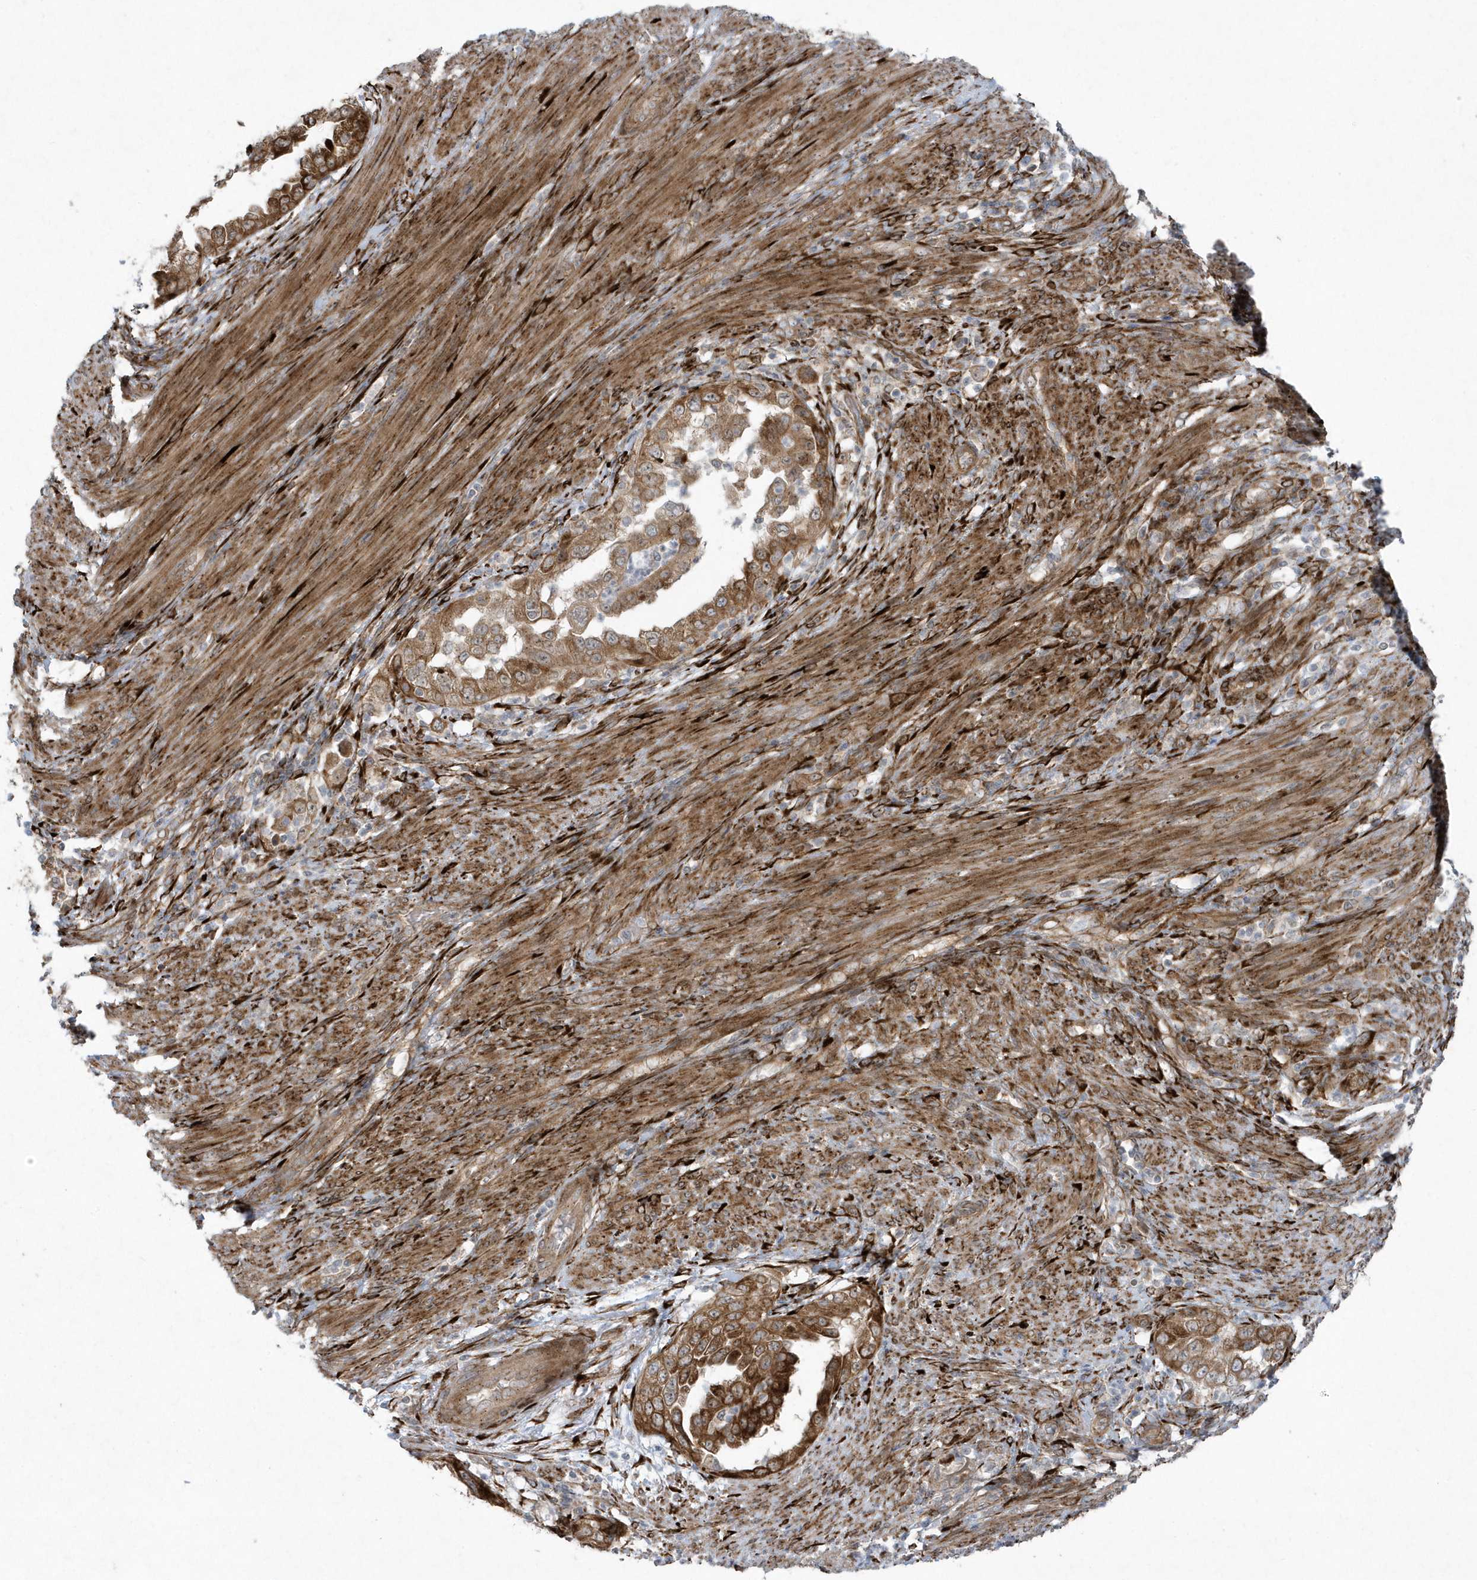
{"staining": {"intensity": "moderate", "quantity": ">75%", "location": "cytoplasmic/membranous"}, "tissue": "endometrial cancer", "cell_type": "Tumor cells", "image_type": "cancer", "snomed": [{"axis": "morphology", "description": "Adenocarcinoma, NOS"}, {"axis": "topography", "description": "Endometrium"}], "caption": "Immunohistochemical staining of human adenocarcinoma (endometrial) shows moderate cytoplasmic/membranous protein staining in approximately >75% of tumor cells.", "gene": "FAM98A", "patient": {"sex": "female", "age": 85}}